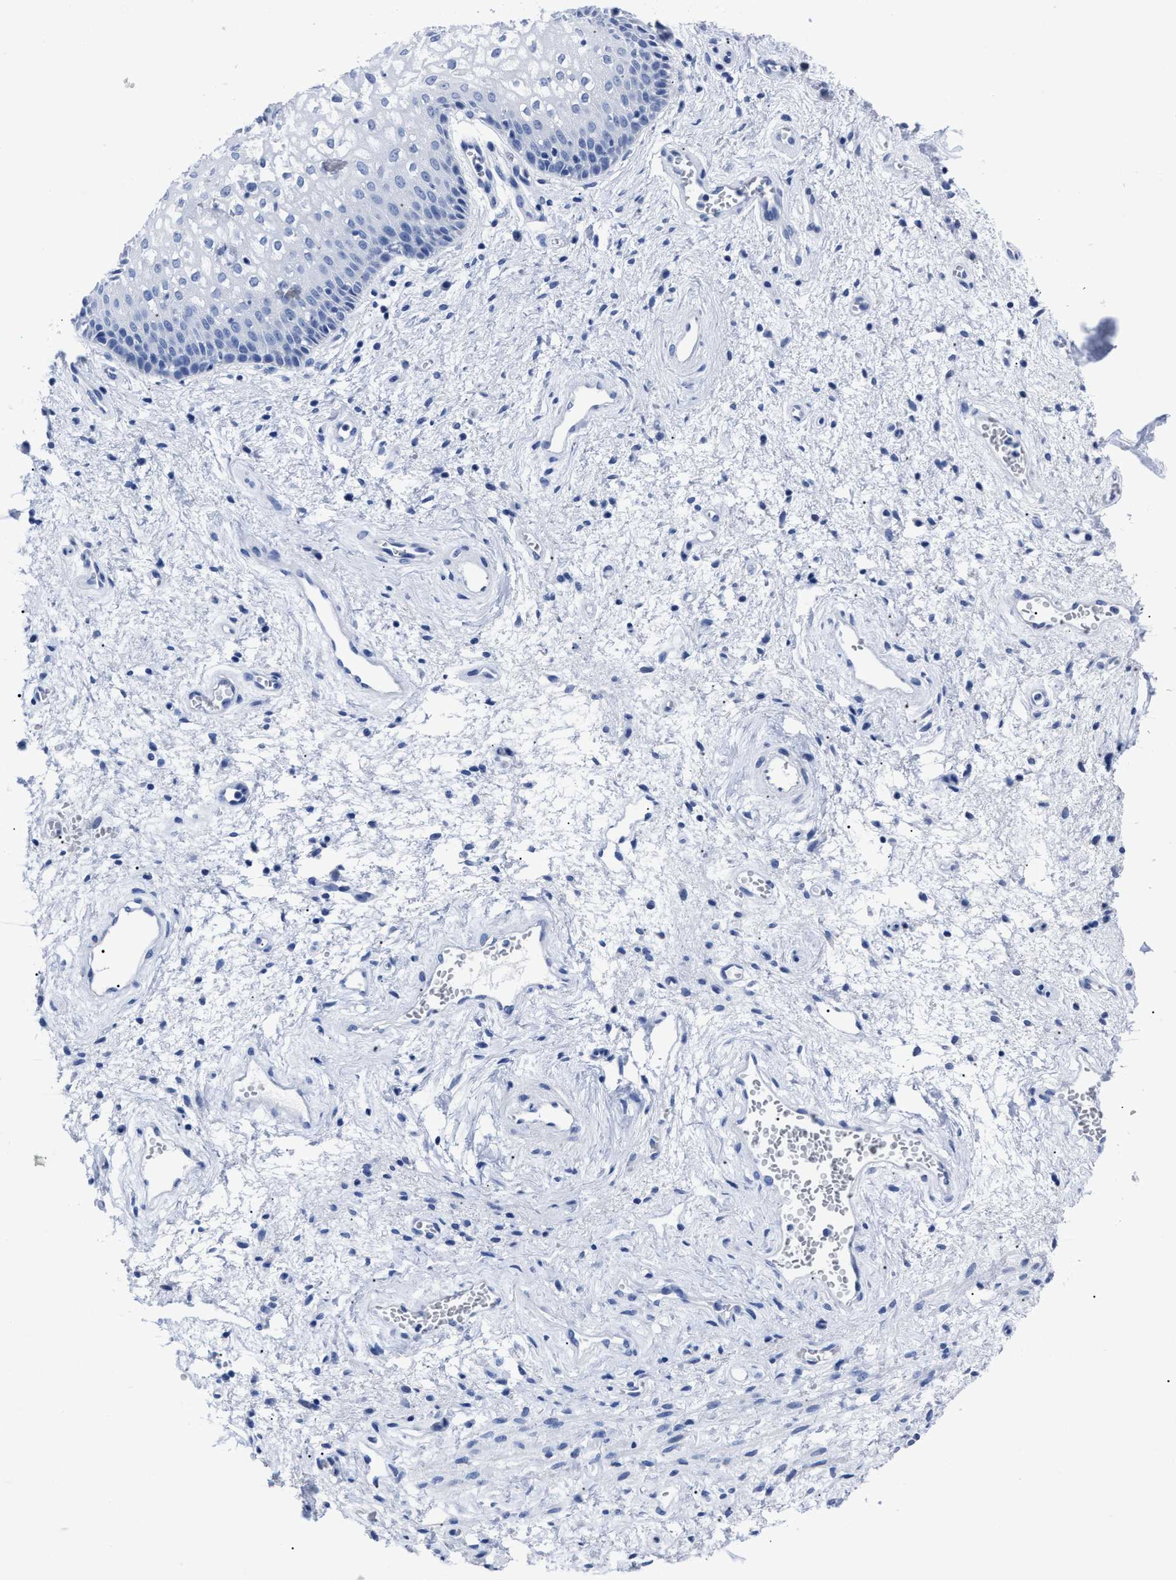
{"staining": {"intensity": "negative", "quantity": "none", "location": "none"}, "tissue": "vagina", "cell_type": "Squamous epithelial cells", "image_type": "normal", "snomed": [{"axis": "morphology", "description": "Normal tissue, NOS"}, {"axis": "topography", "description": "Vagina"}], "caption": "Immunohistochemical staining of unremarkable vagina exhibits no significant expression in squamous epithelial cells. The staining was performed using DAB (3,3'-diaminobenzidine) to visualize the protein expression in brown, while the nuclei were stained in blue with hematoxylin (Magnification: 20x).", "gene": "ALPG", "patient": {"sex": "female", "age": 34}}